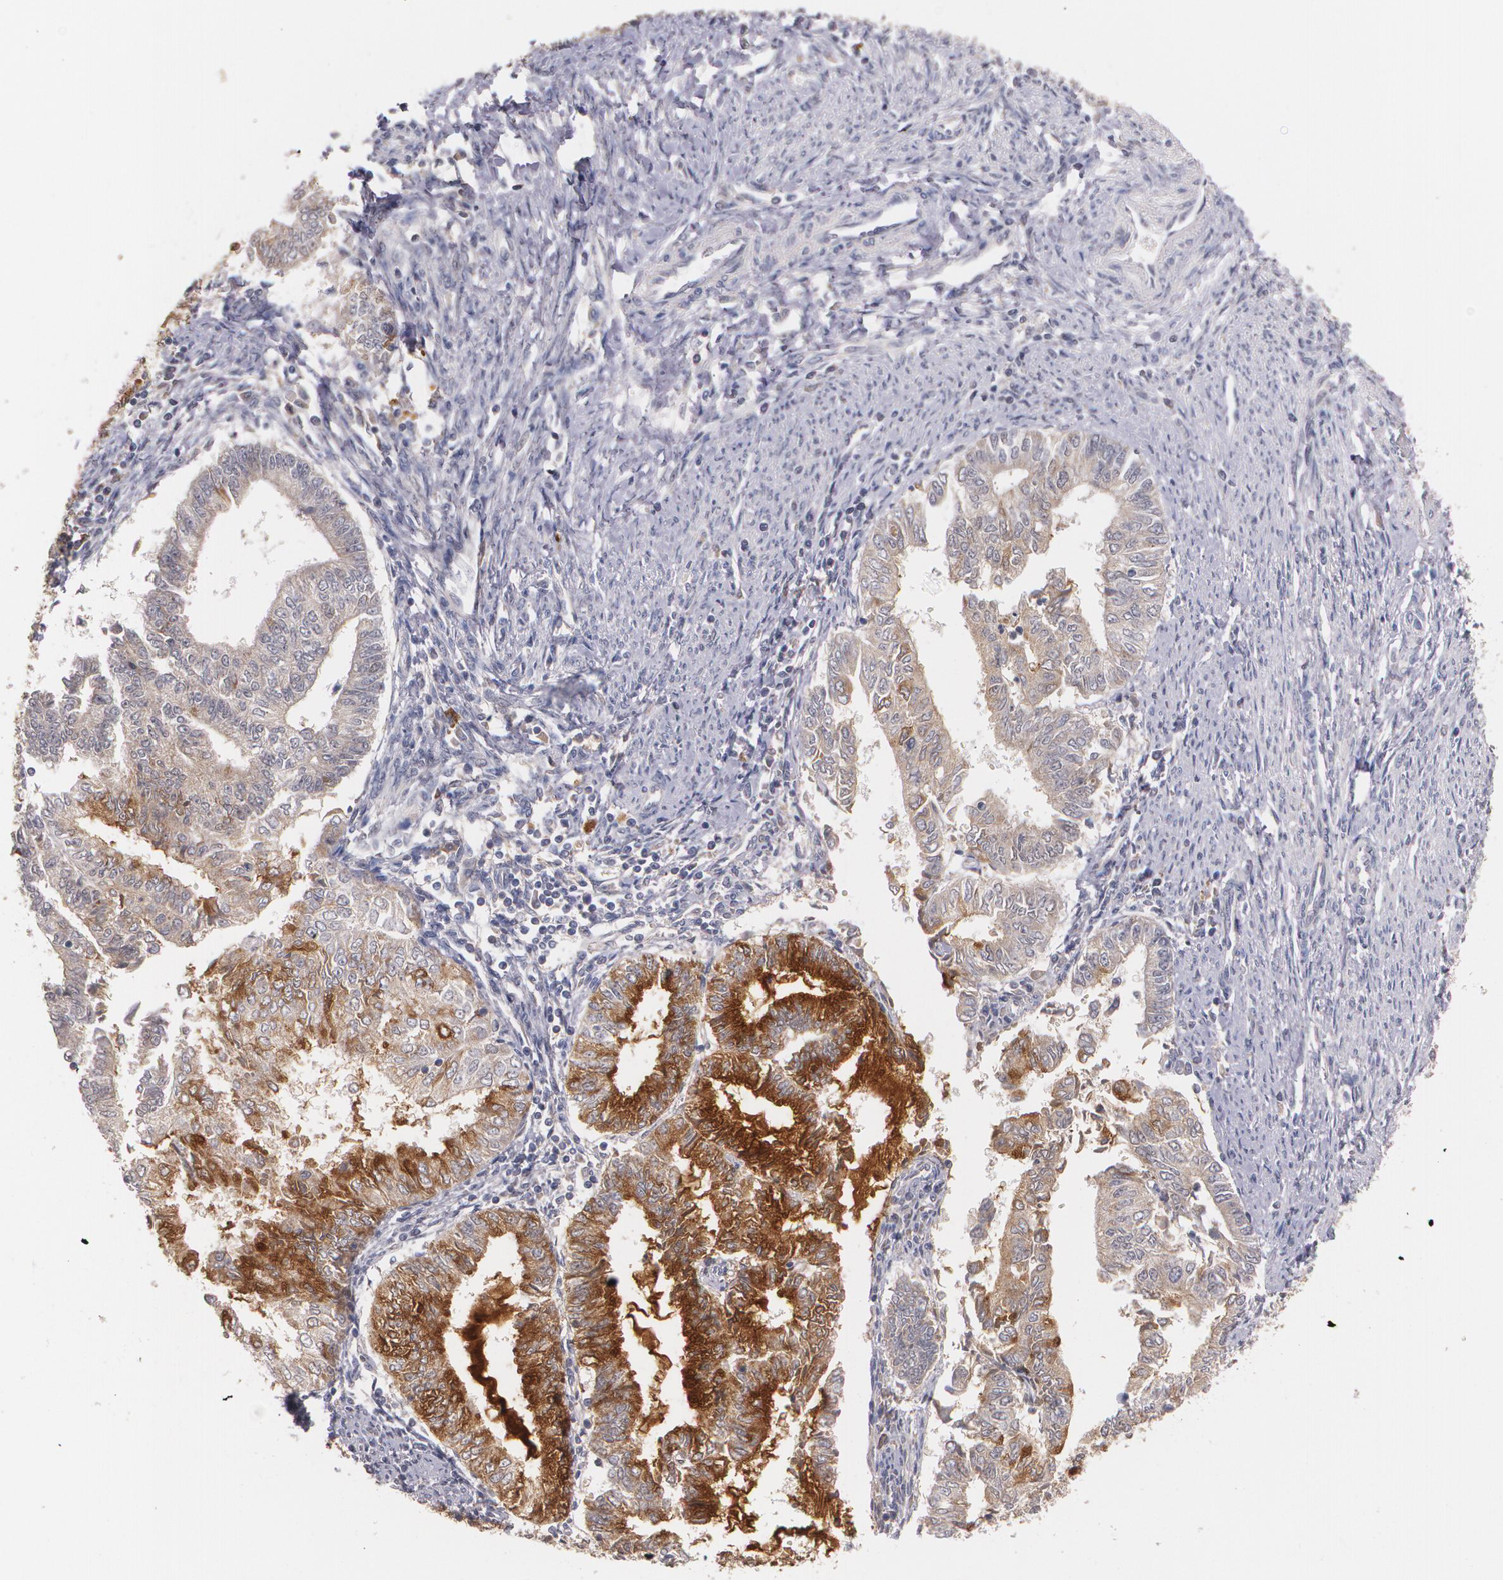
{"staining": {"intensity": "moderate", "quantity": "25%-75%", "location": "cytoplasmic/membranous"}, "tissue": "endometrial cancer", "cell_type": "Tumor cells", "image_type": "cancer", "snomed": [{"axis": "morphology", "description": "Adenocarcinoma, NOS"}, {"axis": "topography", "description": "Endometrium"}], "caption": "Moderate cytoplasmic/membranous staining for a protein is appreciated in approximately 25%-75% of tumor cells of adenocarcinoma (endometrial) using IHC.", "gene": "IFNGR2", "patient": {"sex": "female", "age": 66}}